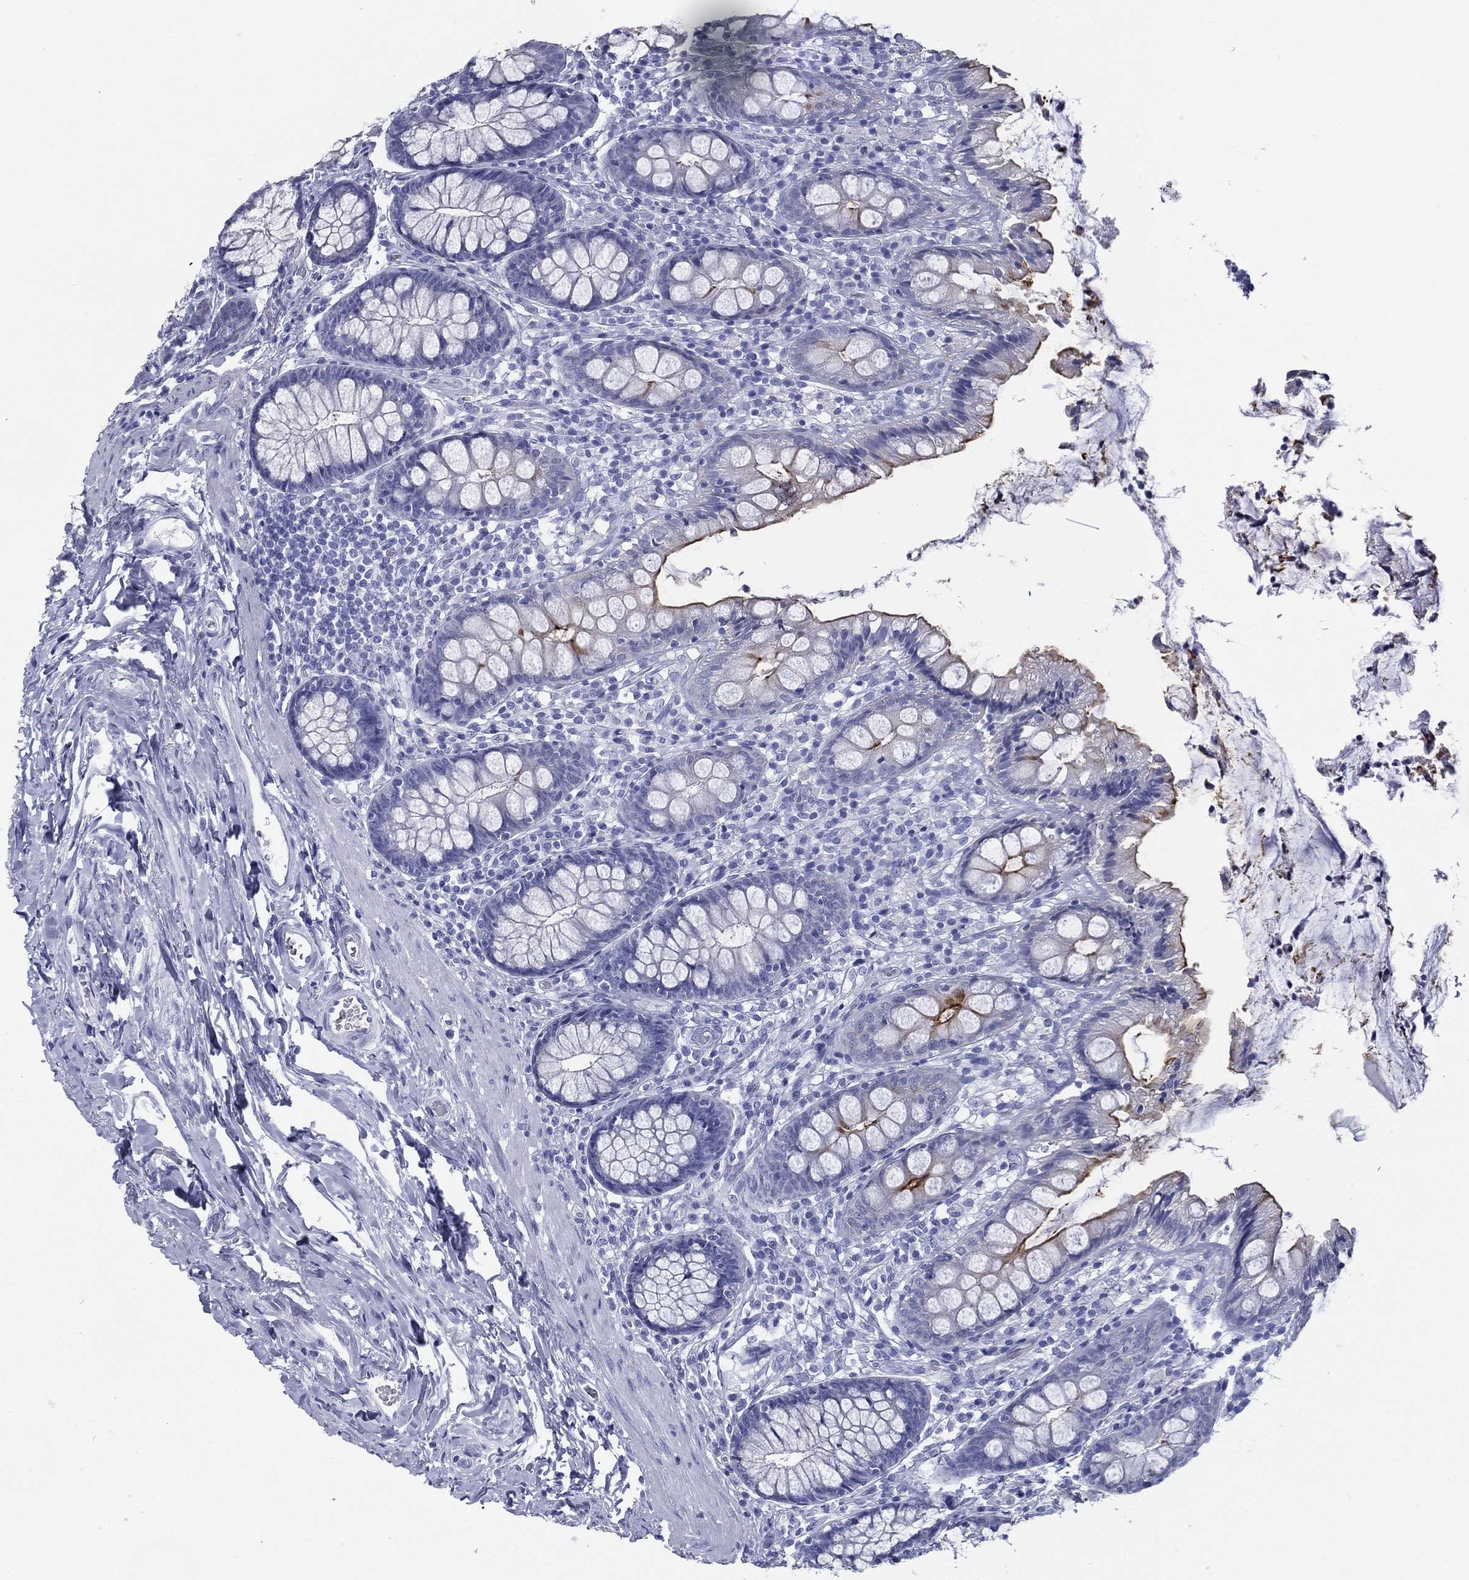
{"staining": {"intensity": "negative", "quantity": "none", "location": "none"}, "tissue": "colon", "cell_type": "Endothelial cells", "image_type": "normal", "snomed": [{"axis": "morphology", "description": "Normal tissue, NOS"}, {"axis": "topography", "description": "Colon"}], "caption": "This is a image of immunohistochemistry (IHC) staining of unremarkable colon, which shows no staining in endothelial cells.", "gene": "RSPH4A", "patient": {"sex": "female", "age": 86}}